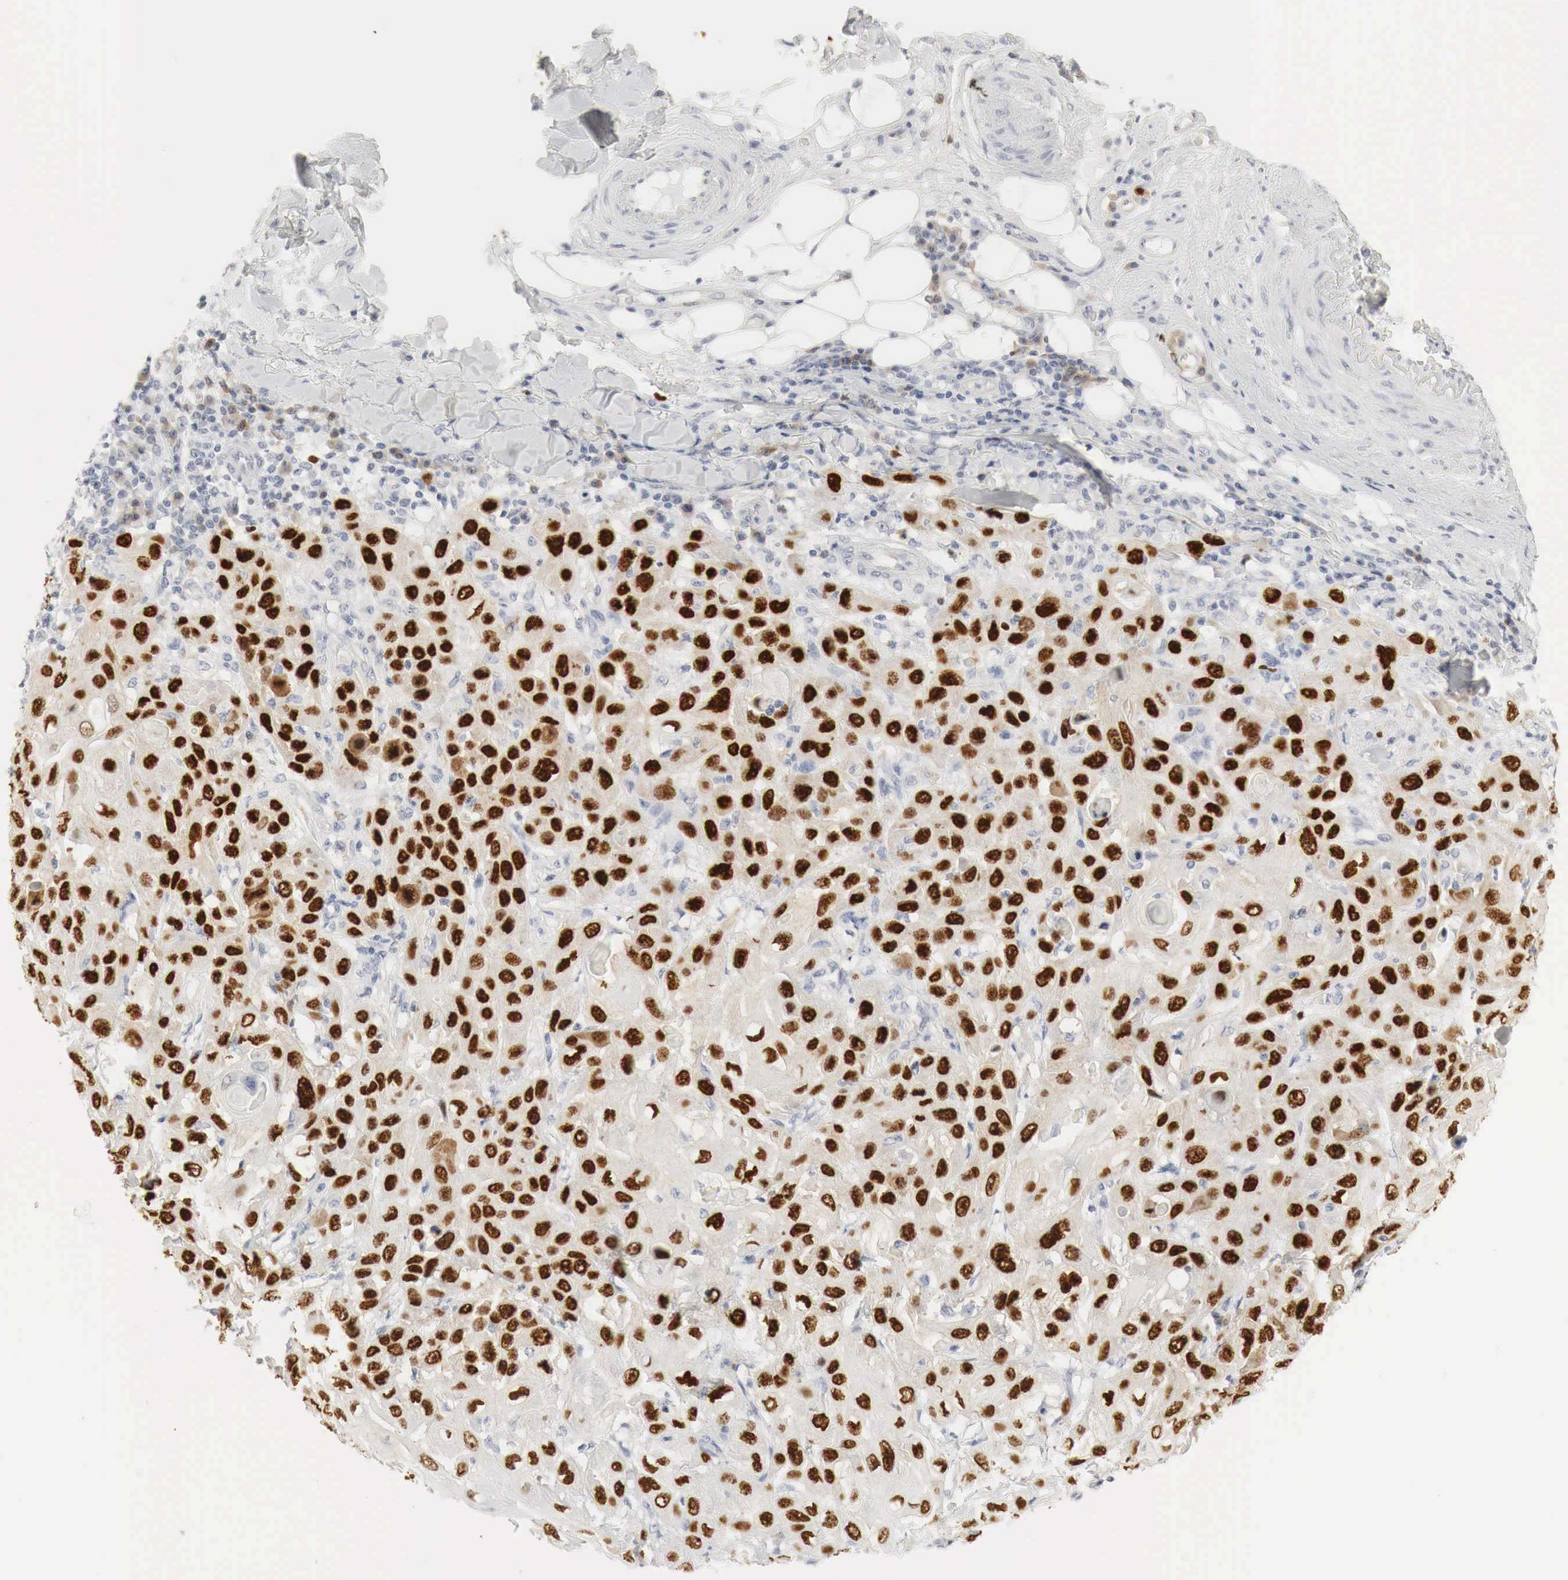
{"staining": {"intensity": "strong", "quantity": ">75%", "location": "nuclear"}, "tissue": "skin cancer", "cell_type": "Tumor cells", "image_type": "cancer", "snomed": [{"axis": "morphology", "description": "Squamous cell carcinoma, NOS"}, {"axis": "topography", "description": "Skin"}], "caption": "Squamous cell carcinoma (skin) stained for a protein exhibits strong nuclear positivity in tumor cells. Immunohistochemistry (ihc) stains the protein in brown and the nuclei are stained blue.", "gene": "TP63", "patient": {"sex": "male", "age": 84}}